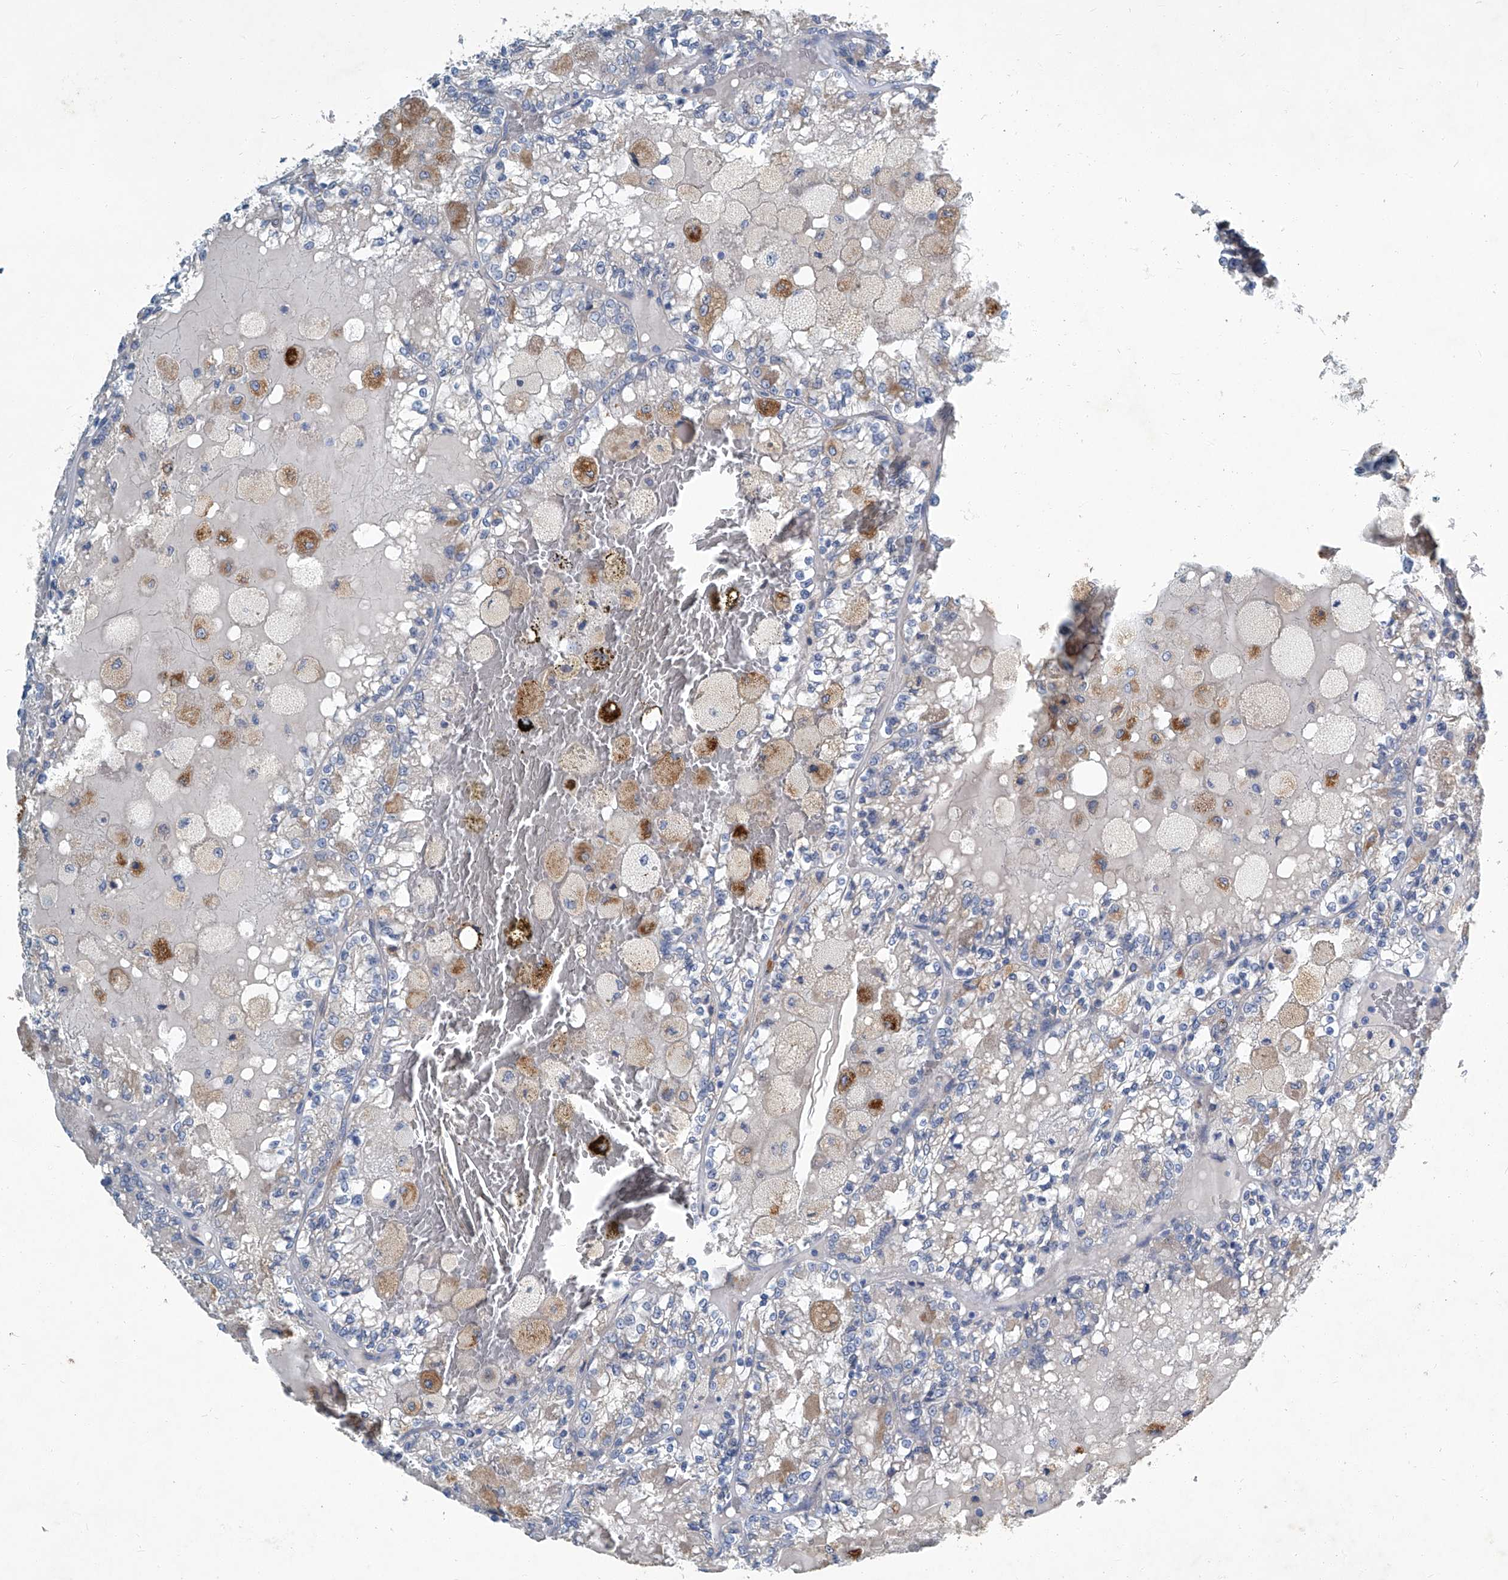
{"staining": {"intensity": "negative", "quantity": "none", "location": "none"}, "tissue": "renal cancer", "cell_type": "Tumor cells", "image_type": "cancer", "snomed": [{"axis": "morphology", "description": "Adenocarcinoma, NOS"}, {"axis": "topography", "description": "Kidney"}], "caption": "The micrograph reveals no staining of tumor cells in renal cancer (adenocarcinoma).", "gene": "SLC26A11", "patient": {"sex": "female", "age": 56}}